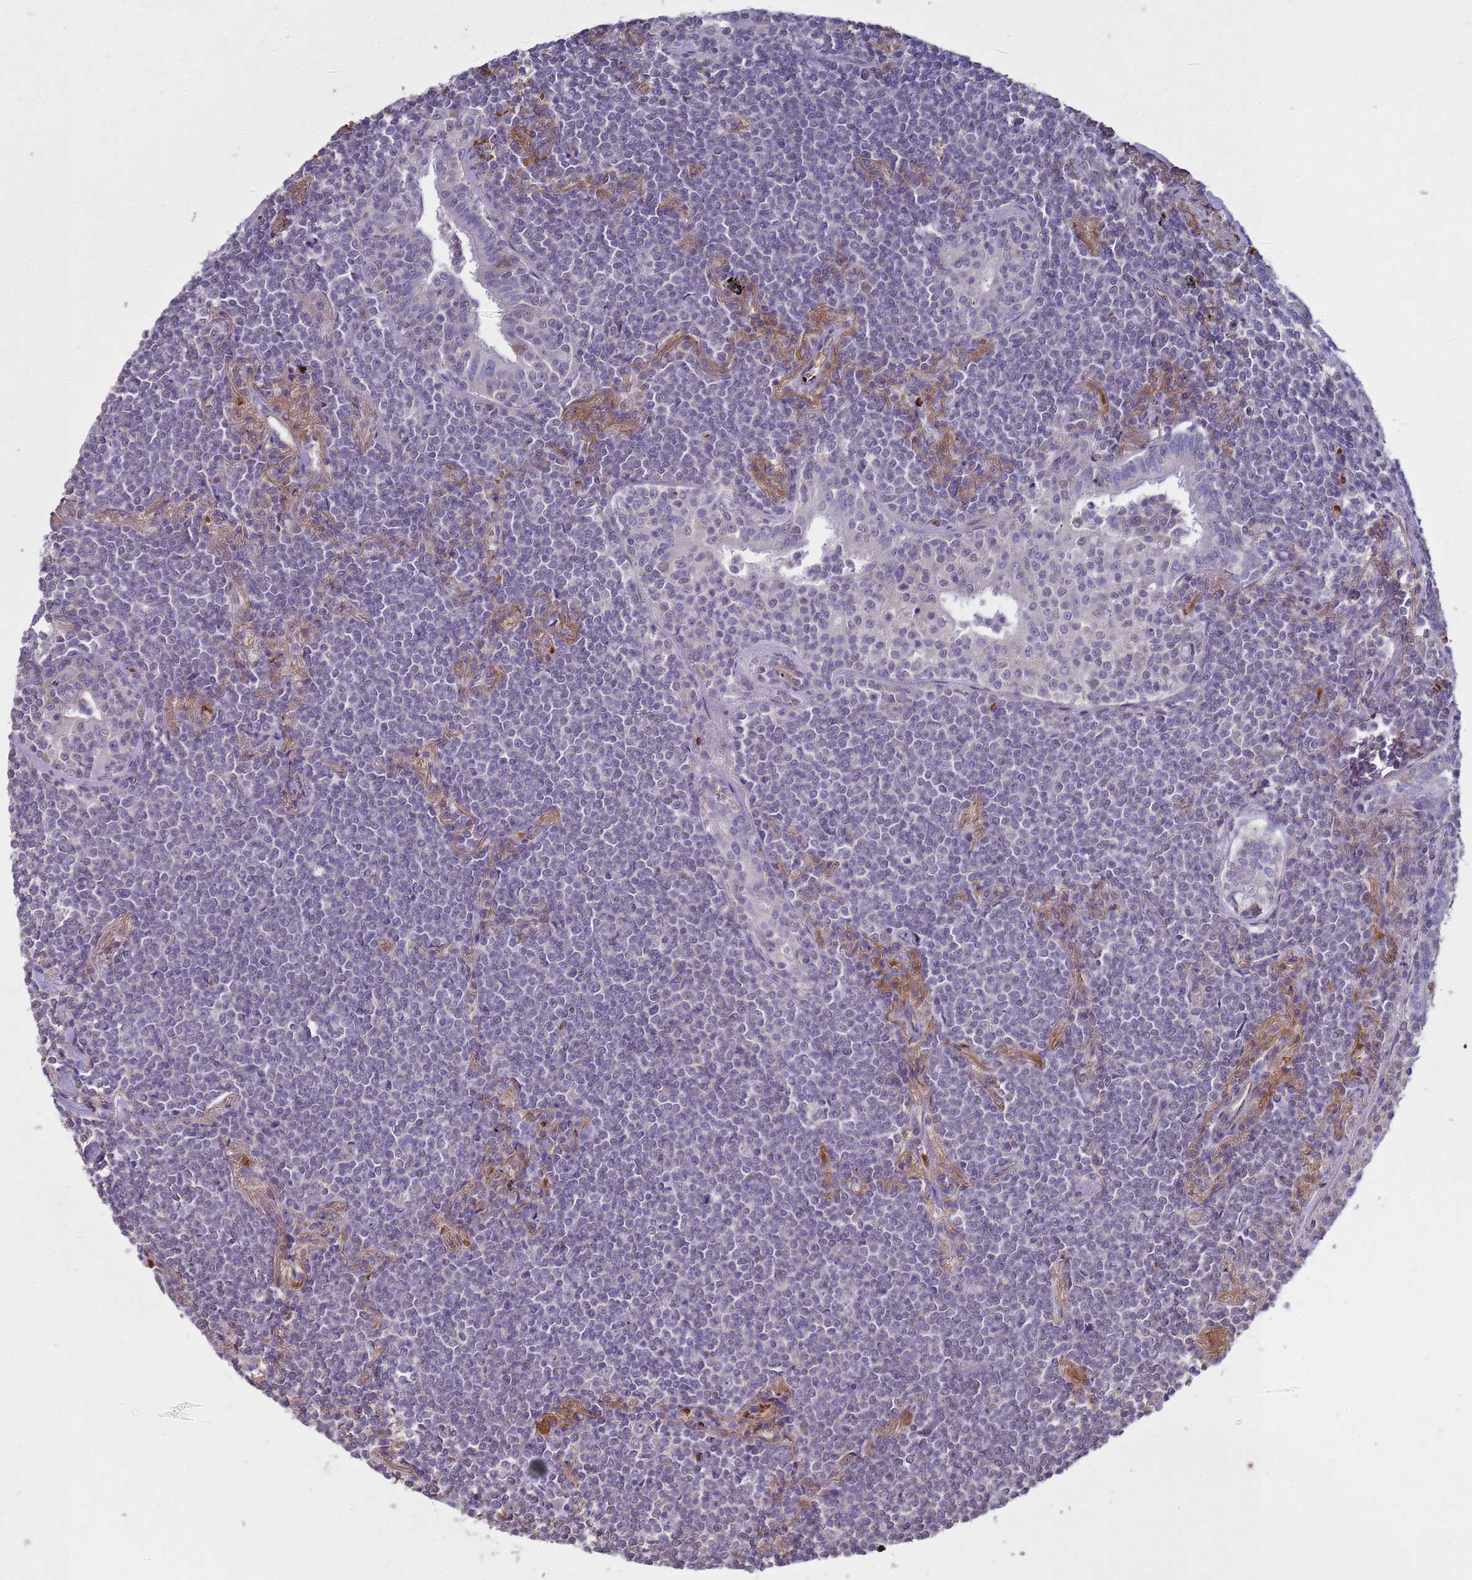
{"staining": {"intensity": "negative", "quantity": "none", "location": "none"}, "tissue": "lymphoma", "cell_type": "Tumor cells", "image_type": "cancer", "snomed": [{"axis": "morphology", "description": "Malignant lymphoma, non-Hodgkin's type, Low grade"}, {"axis": "topography", "description": "Lung"}], "caption": "Micrograph shows no significant protein positivity in tumor cells of low-grade malignant lymphoma, non-Hodgkin's type.", "gene": "SGIP1", "patient": {"sex": "female", "age": 71}}